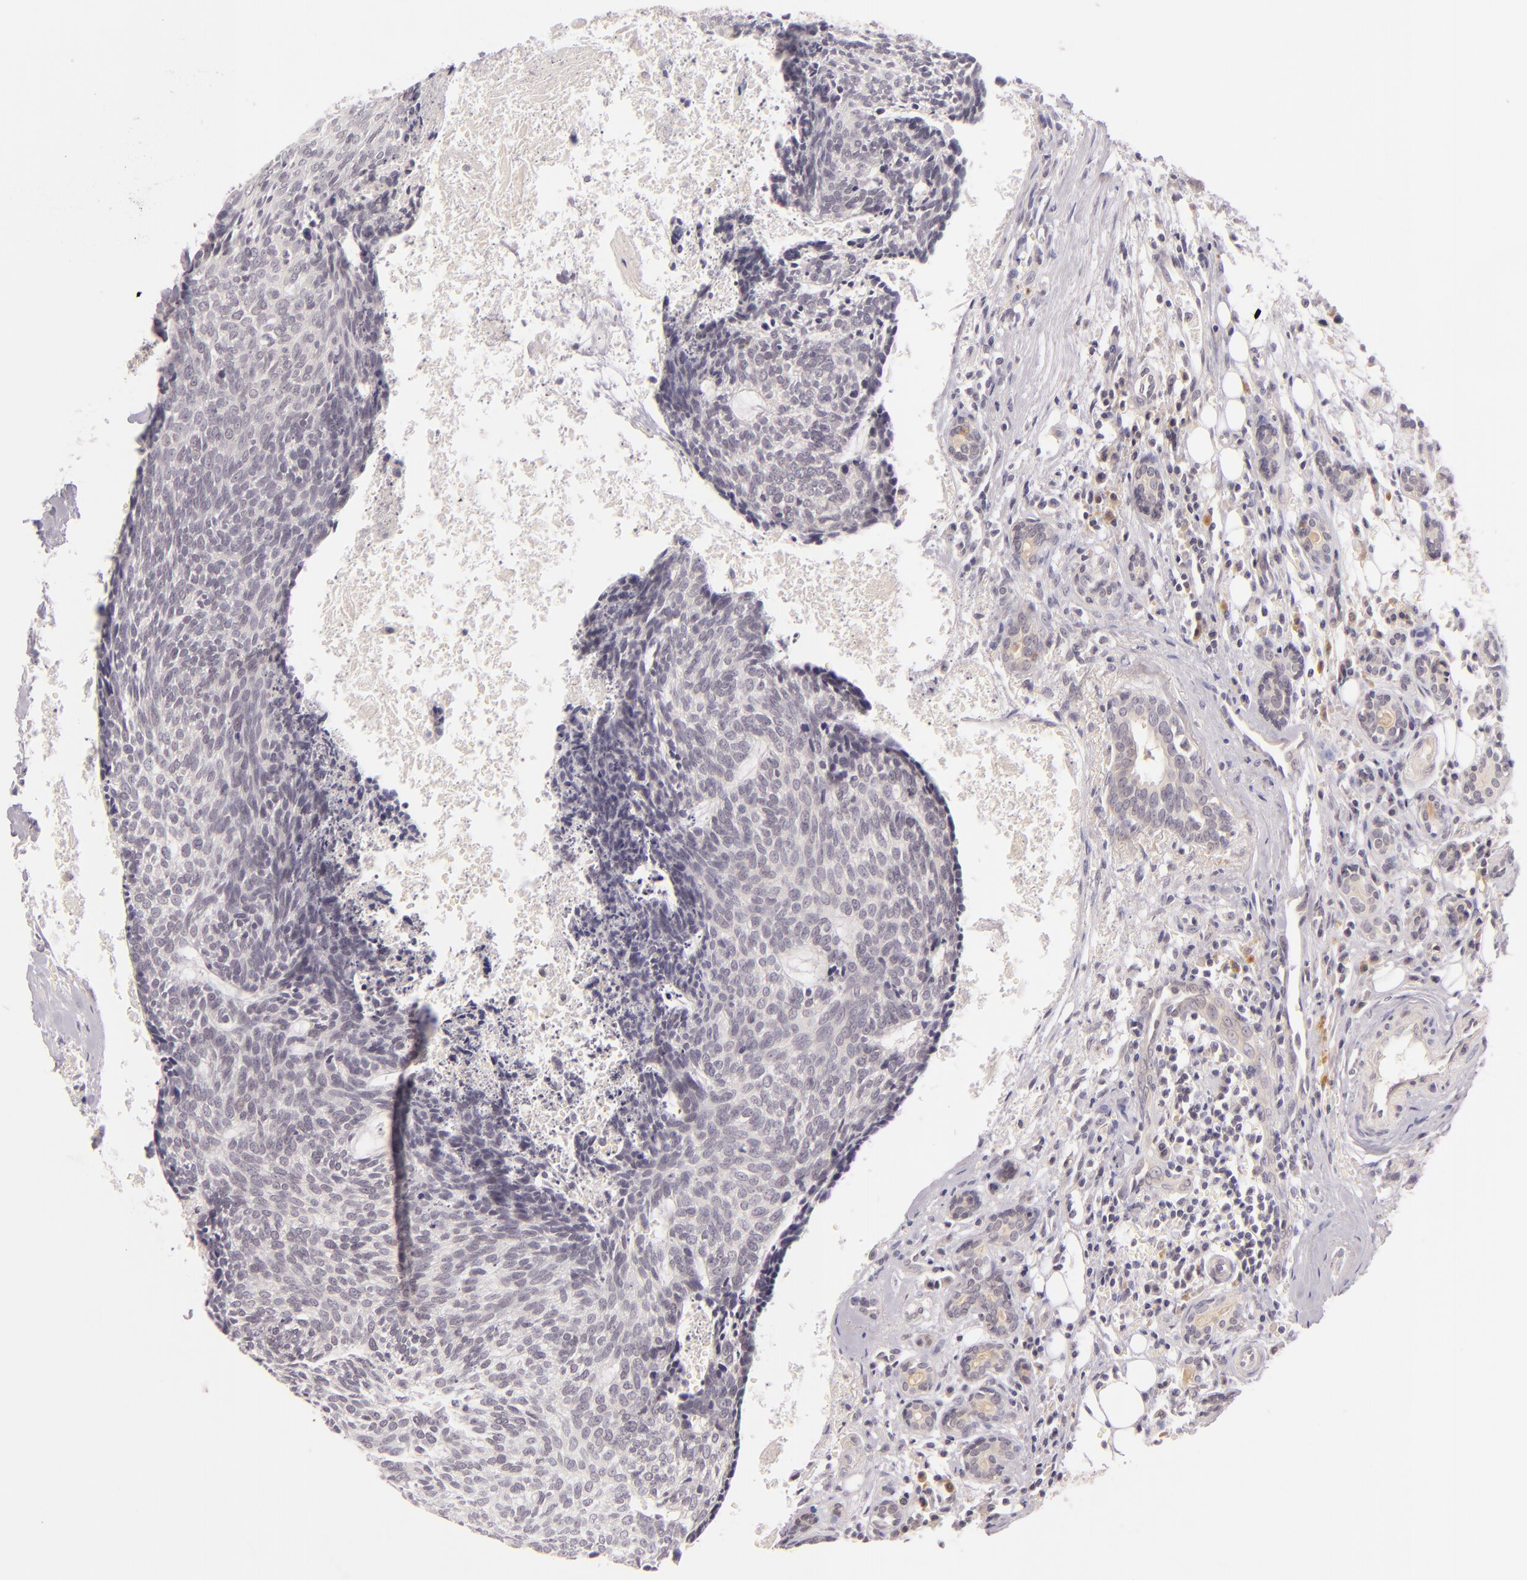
{"staining": {"intensity": "negative", "quantity": "none", "location": "none"}, "tissue": "head and neck cancer", "cell_type": "Tumor cells", "image_type": "cancer", "snomed": [{"axis": "morphology", "description": "Squamous cell carcinoma, NOS"}, {"axis": "topography", "description": "Salivary gland"}, {"axis": "topography", "description": "Head-Neck"}], "caption": "Tumor cells show no significant protein staining in head and neck cancer. Brightfield microscopy of IHC stained with DAB (brown) and hematoxylin (blue), captured at high magnification.", "gene": "CASP8", "patient": {"sex": "male", "age": 70}}